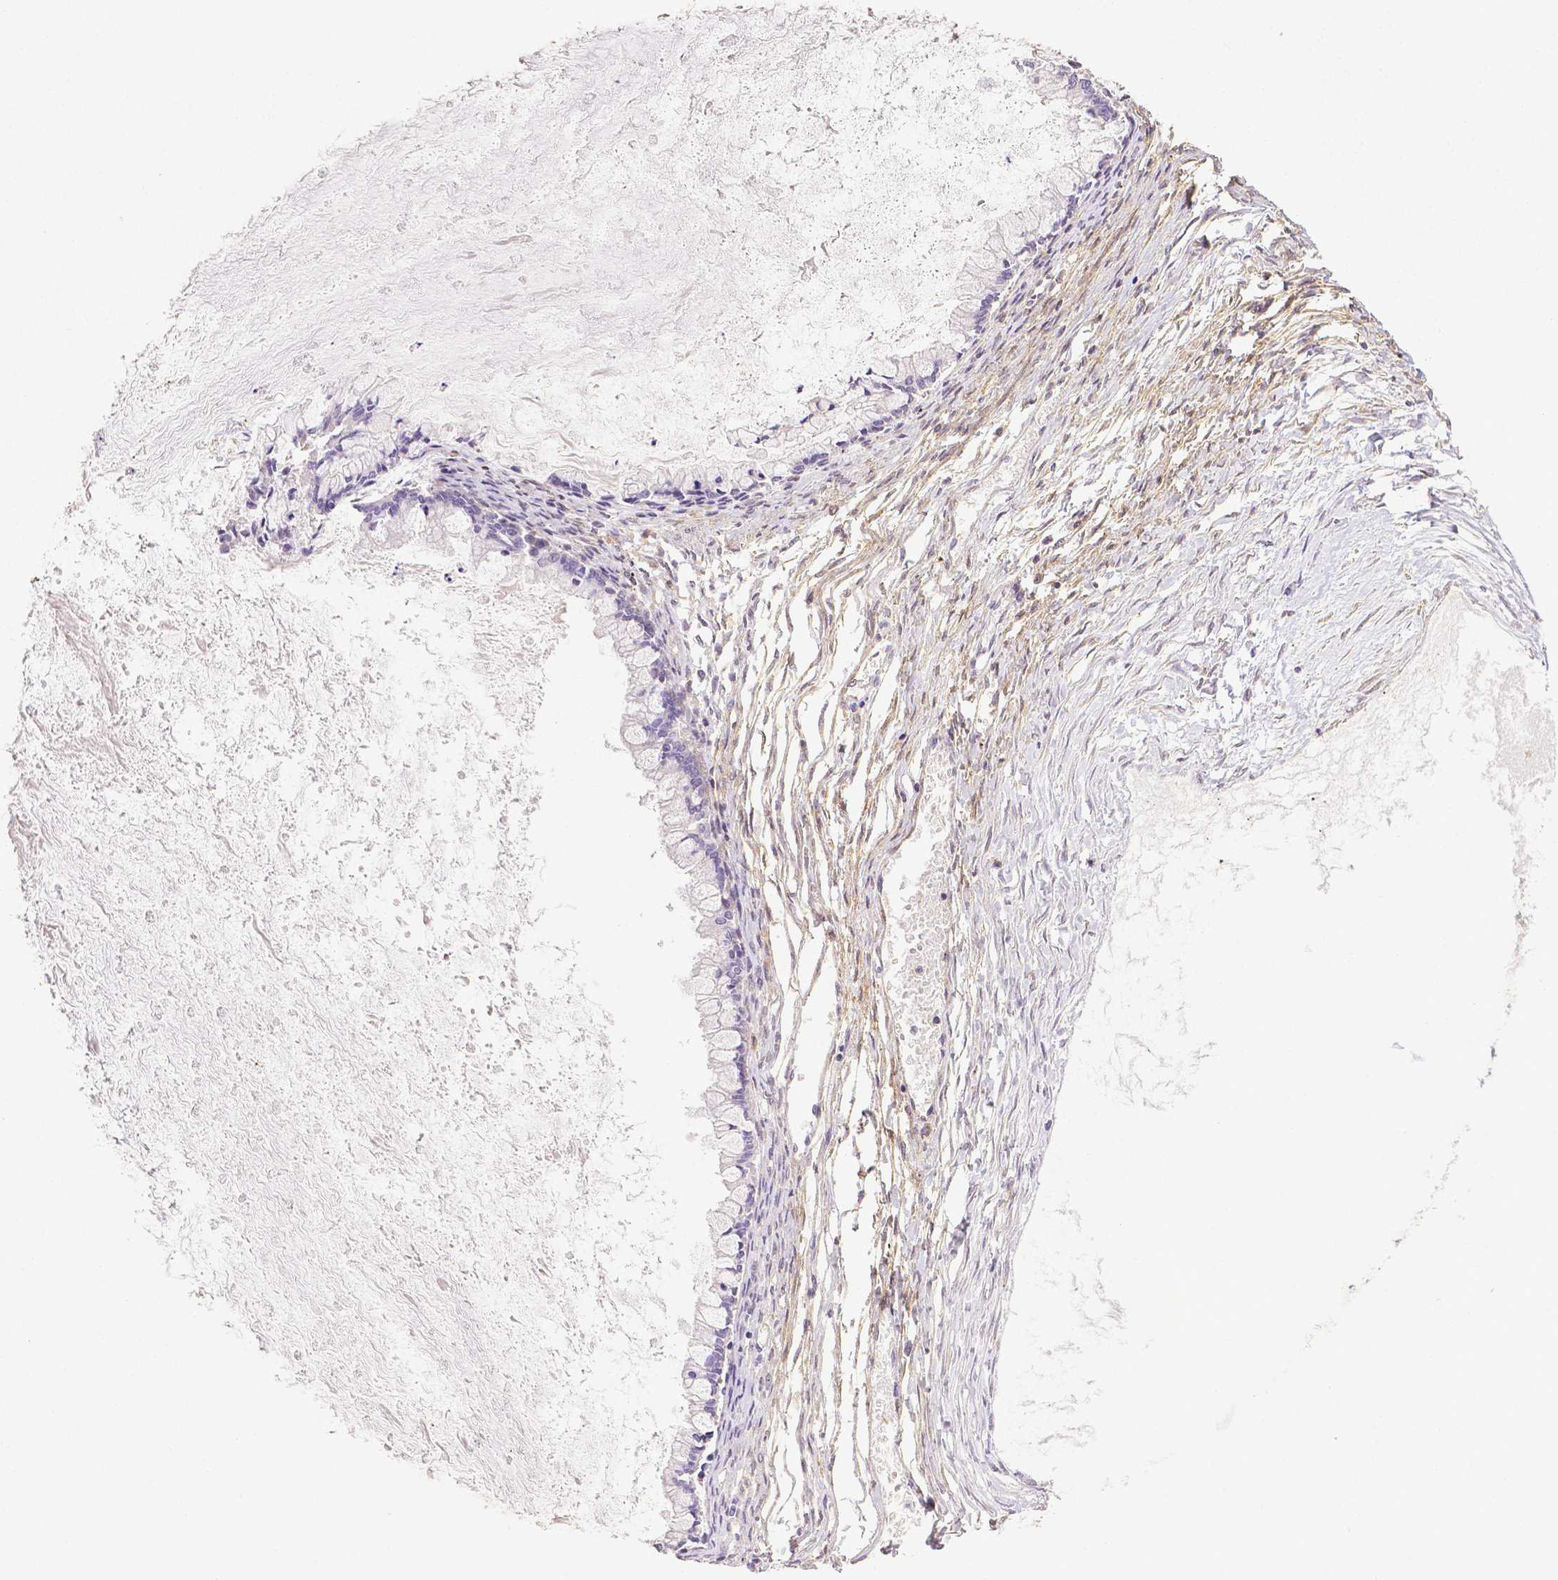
{"staining": {"intensity": "negative", "quantity": "none", "location": "none"}, "tissue": "ovarian cancer", "cell_type": "Tumor cells", "image_type": "cancer", "snomed": [{"axis": "morphology", "description": "Cystadenocarcinoma, mucinous, NOS"}, {"axis": "topography", "description": "Ovary"}], "caption": "Immunohistochemistry (IHC) of ovarian cancer (mucinous cystadenocarcinoma) displays no staining in tumor cells.", "gene": "THY1", "patient": {"sex": "female", "age": 67}}